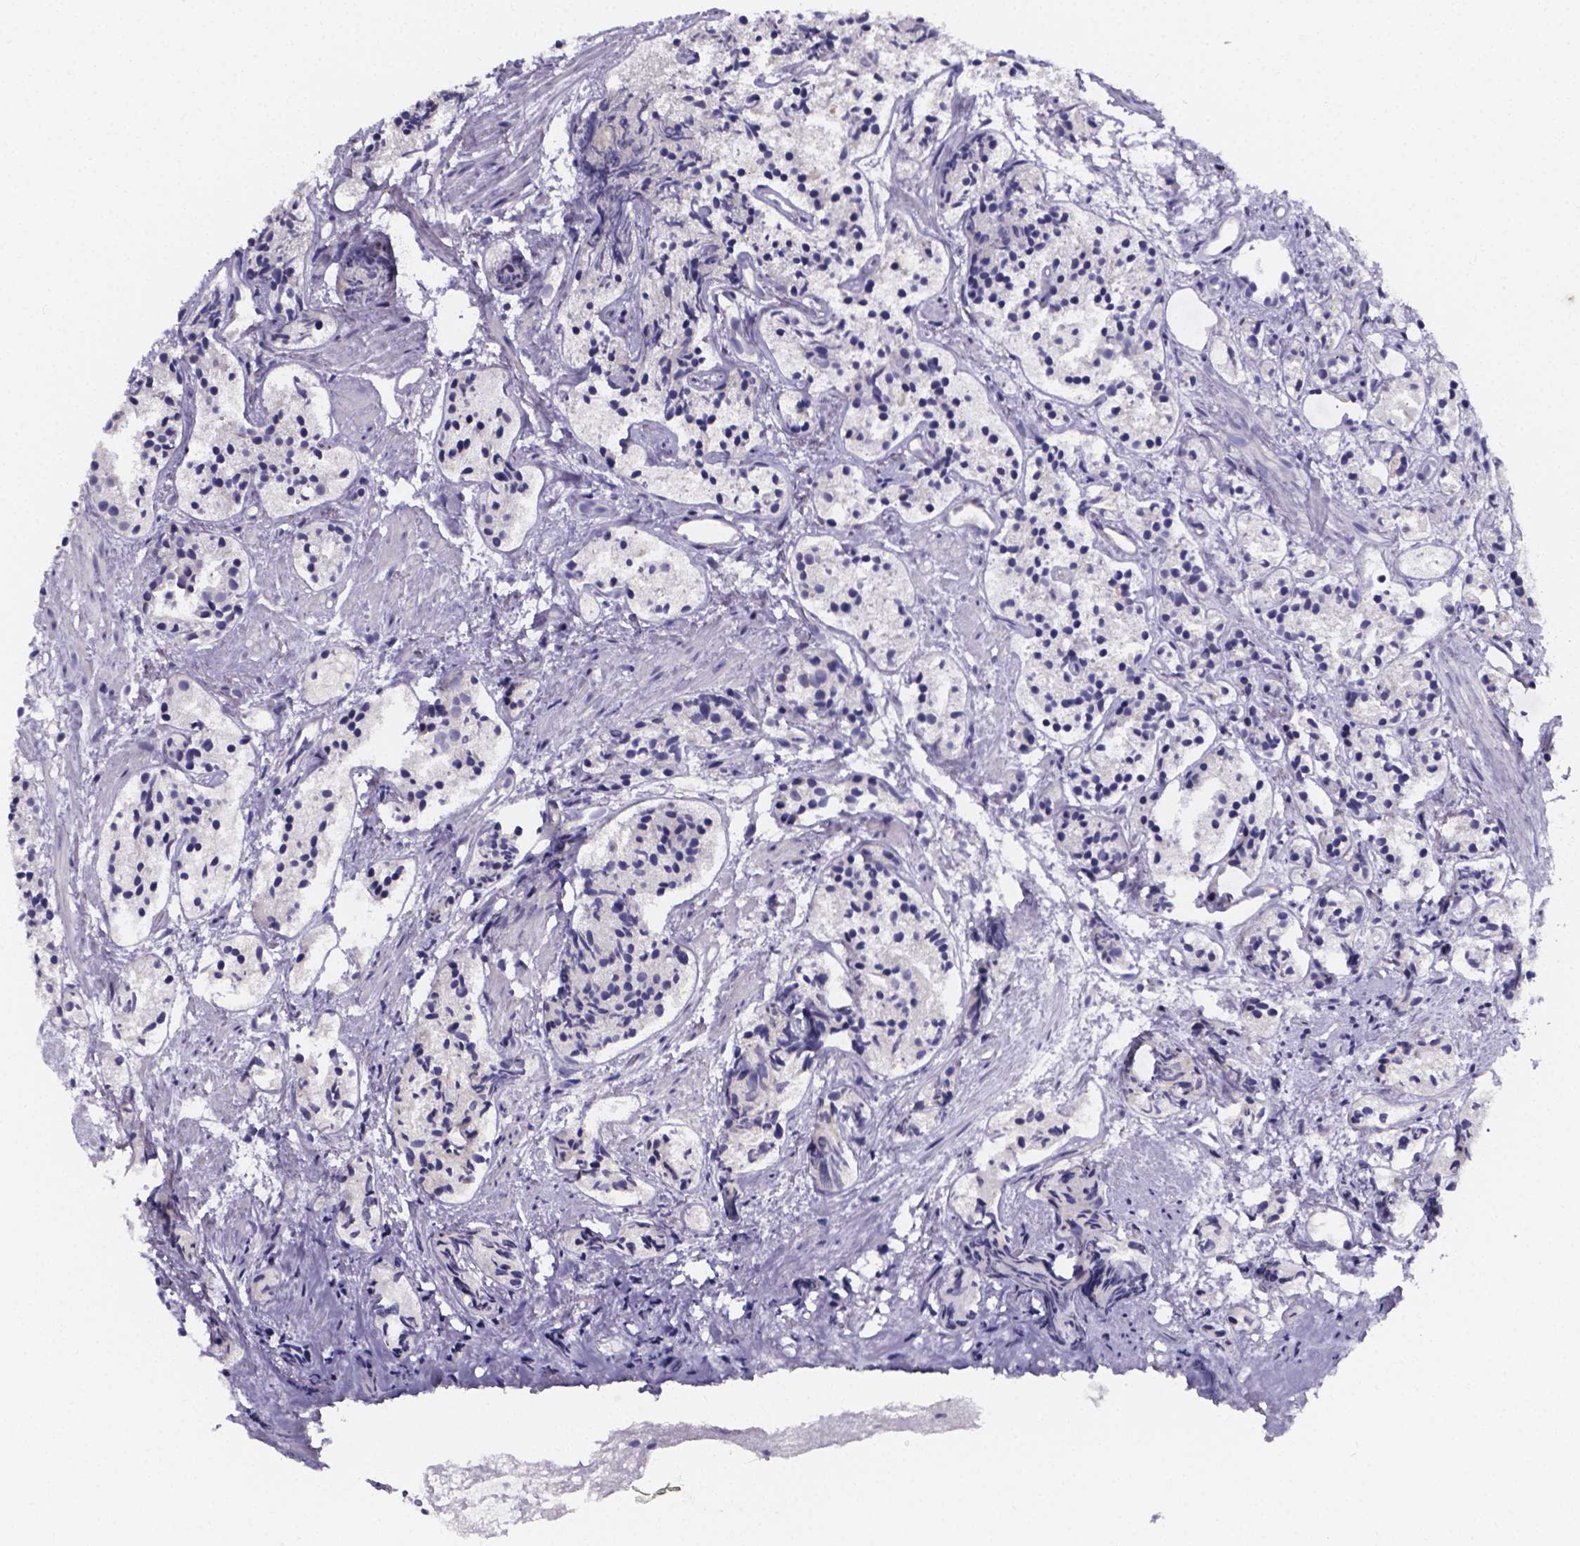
{"staining": {"intensity": "negative", "quantity": "none", "location": "none"}, "tissue": "prostate cancer", "cell_type": "Tumor cells", "image_type": "cancer", "snomed": [{"axis": "morphology", "description": "Adenocarcinoma, High grade"}, {"axis": "topography", "description": "Prostate"}], "caption": "DAB (3,3'-diaminobenzidine) immunohistochemical staining of human high-grade adenocarcinoma (prostate) reveals no significant staining in tumor cells. (DAB (3,3'-diaminobenzidine) immunohistochemistry (IHC) with hematoxylin counter stain).", "gene": "IZUMO1", "patient": {"sex": "male", "age": 85}}